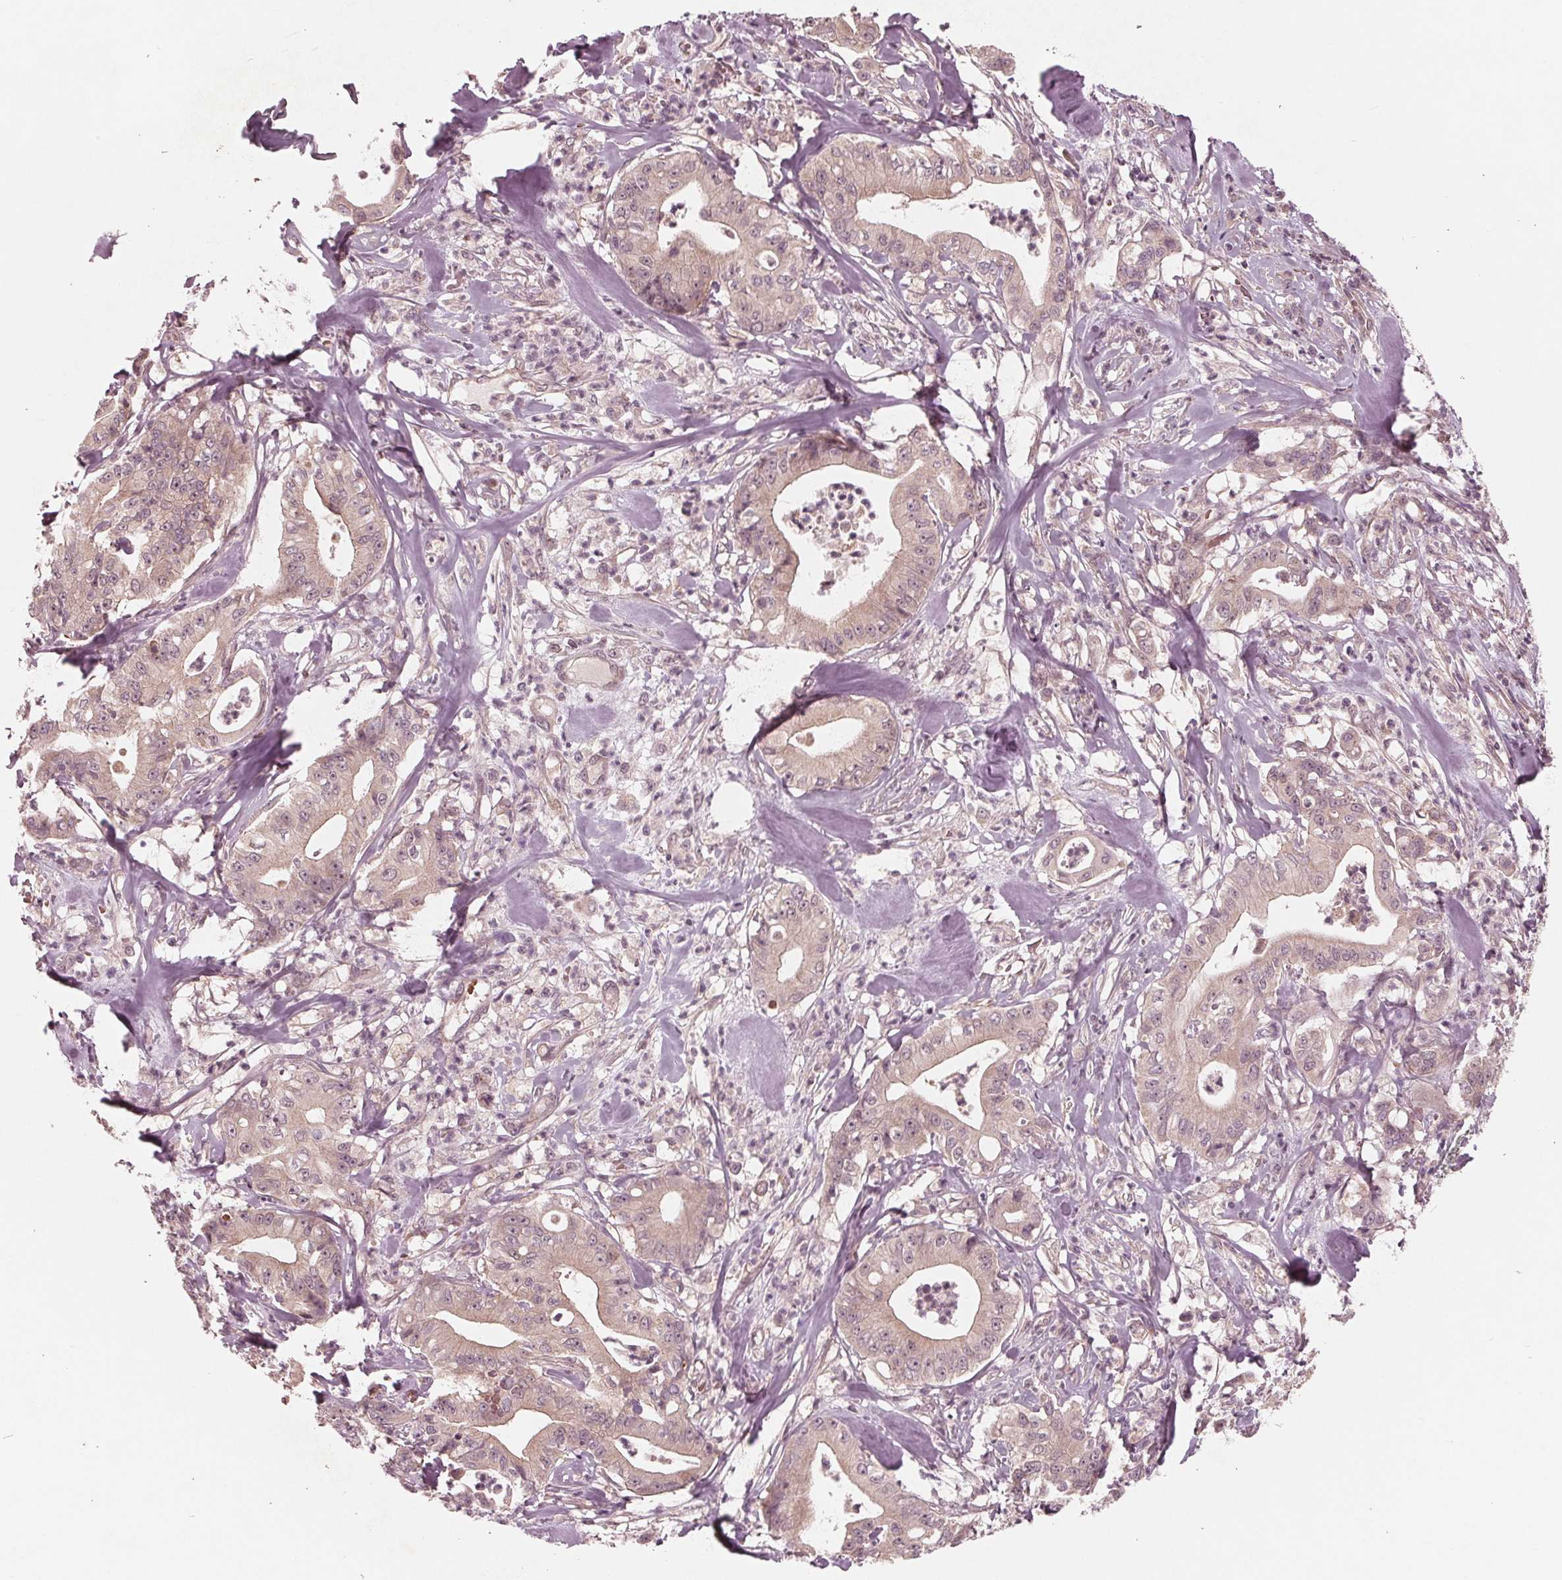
{"staining": {"intensity": "weak", "quantity": ">75%", "location": "cytoplasmic/membranous"}, "tissue": "pancreatic cancer", "cell_type": "Tumor cells", "image_type": "cancer", "snomed": [{"axis": "morphology", "description": "Adenocarcinoma, NOS"}, {"axis": "topography", "description": "Pancreas"}], "caption": "Tumor cells demonstrate weak cytoplasmic/membranous expression in about >75% of cells in adenocarcinoma (pancreatic).", "gene": "UBALD1", "patient": {"sex": "male", "age": 71}}